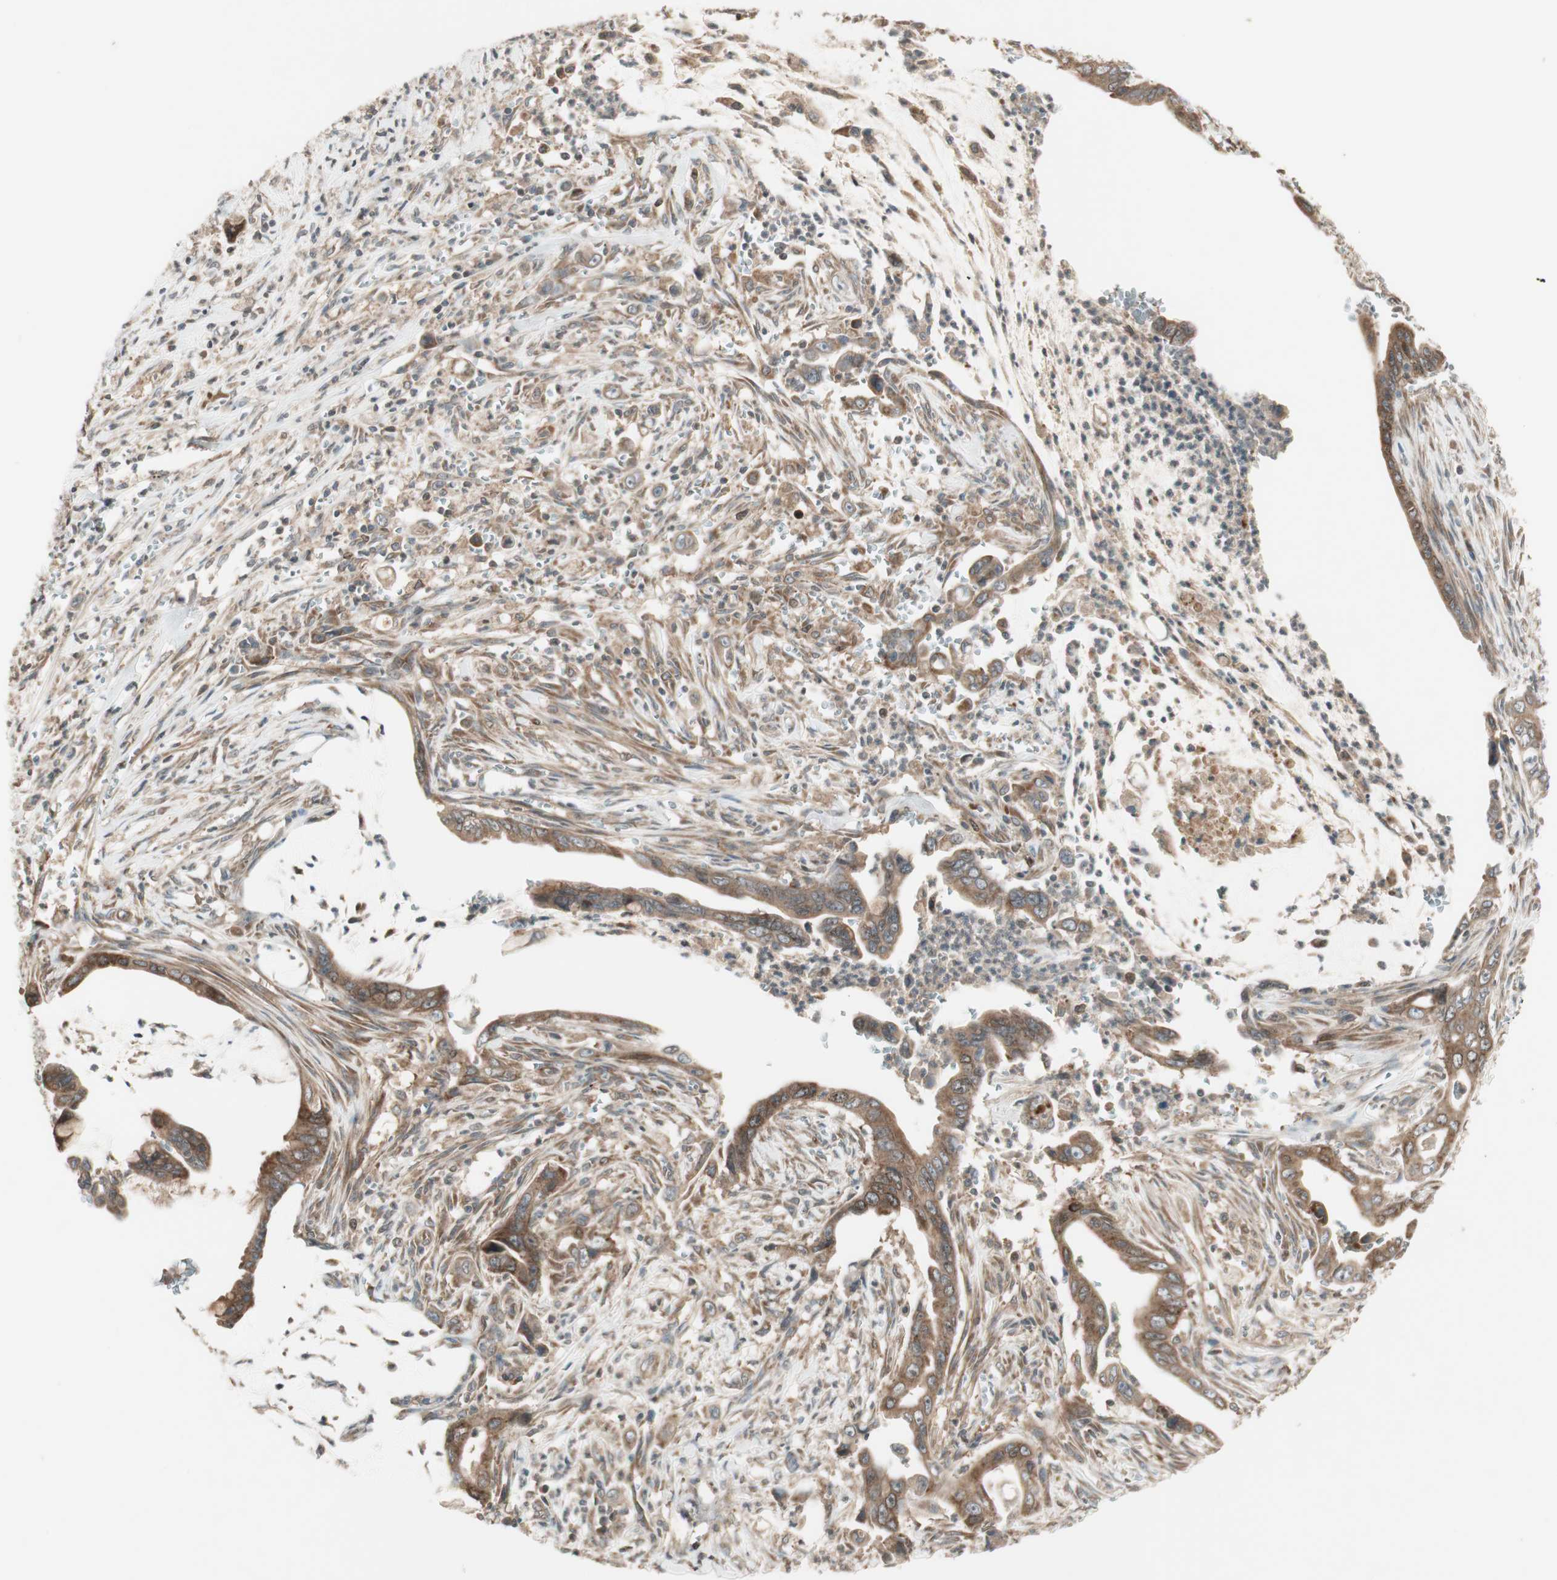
{"staining": {"intensity": "moderate", "quantity": ">75%", "location": "cytoplasmic/membranous"}, "tissue": "pancreatic cancer", "cell_type": "Tumor cells", "image_type": "cancer", "snomed": [{"axis": "morphology", "description": "Adenocarcinoma, NOS"}, {"axis": "topography", "description": "Pancreas"}], "caption": "Protein staining shows moderate cytoplasmic/membranous expression in about >75% of tumor cells in pancreatic cancer (adenocarcinoma).", "gene": "ATP6AP2", "patient": {"sex": "male", "age": 59}}